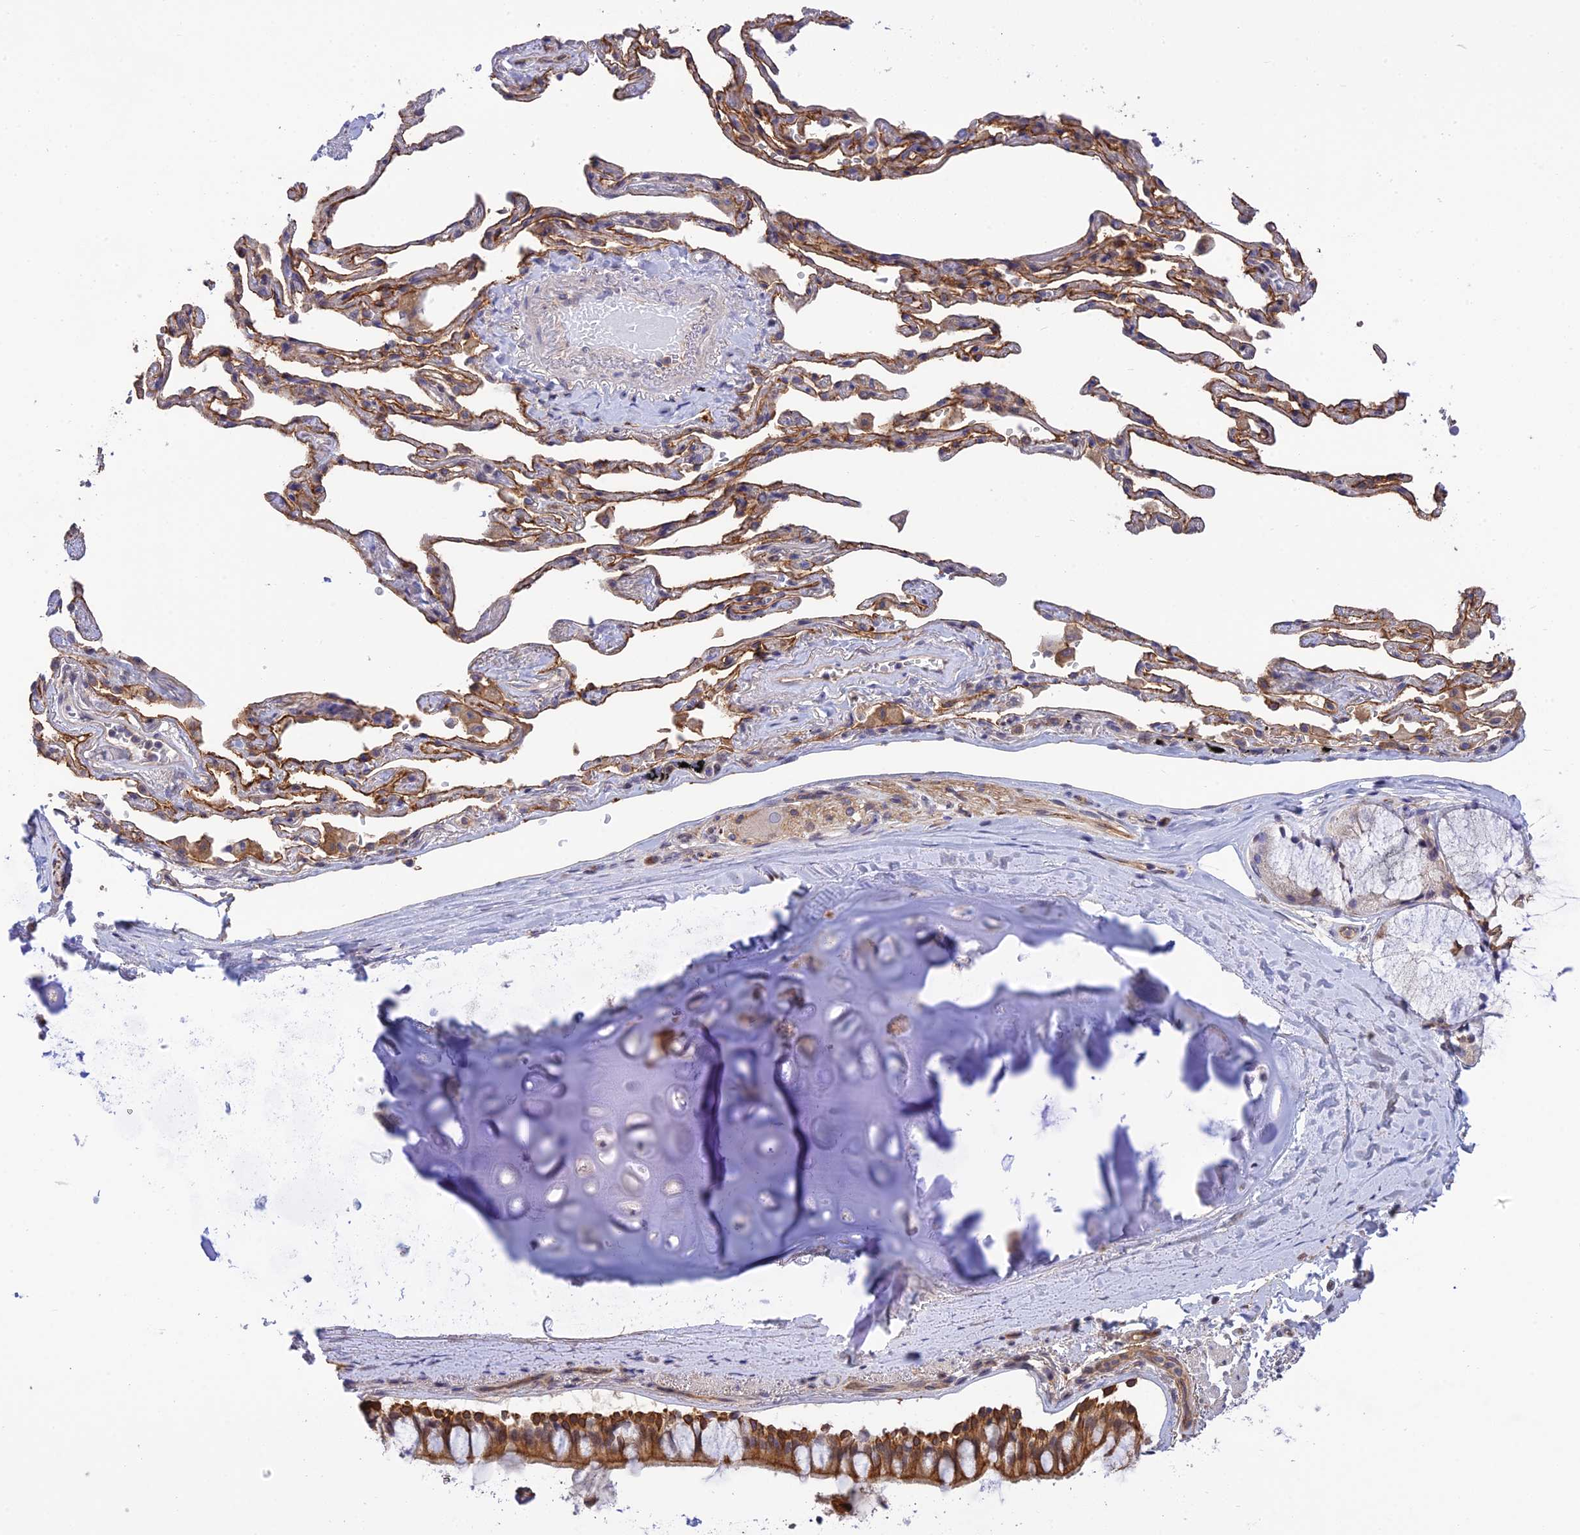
{"staining": {"intensity": "moderate", "quantity": ">75%", "location": "cytoplasmic/membranous"}, "tissue": "bronchus", "cell_type": "Respiratory epithelial cells", "image_type": "normal", "snomed": [{"axis": "morphology", "description": "Normal tissue, NOS"}, {"axis": "topography", "description": "Cartilage tissue"}], "caption": "DAB immunohistochemical staining of benign bronchus displays moderate cytoplasmic/membranous protein staining in about >75% of respiratory epithelial cells.", "gene": "TCEA1", "patient": {"sex": "male", "age": 63}}